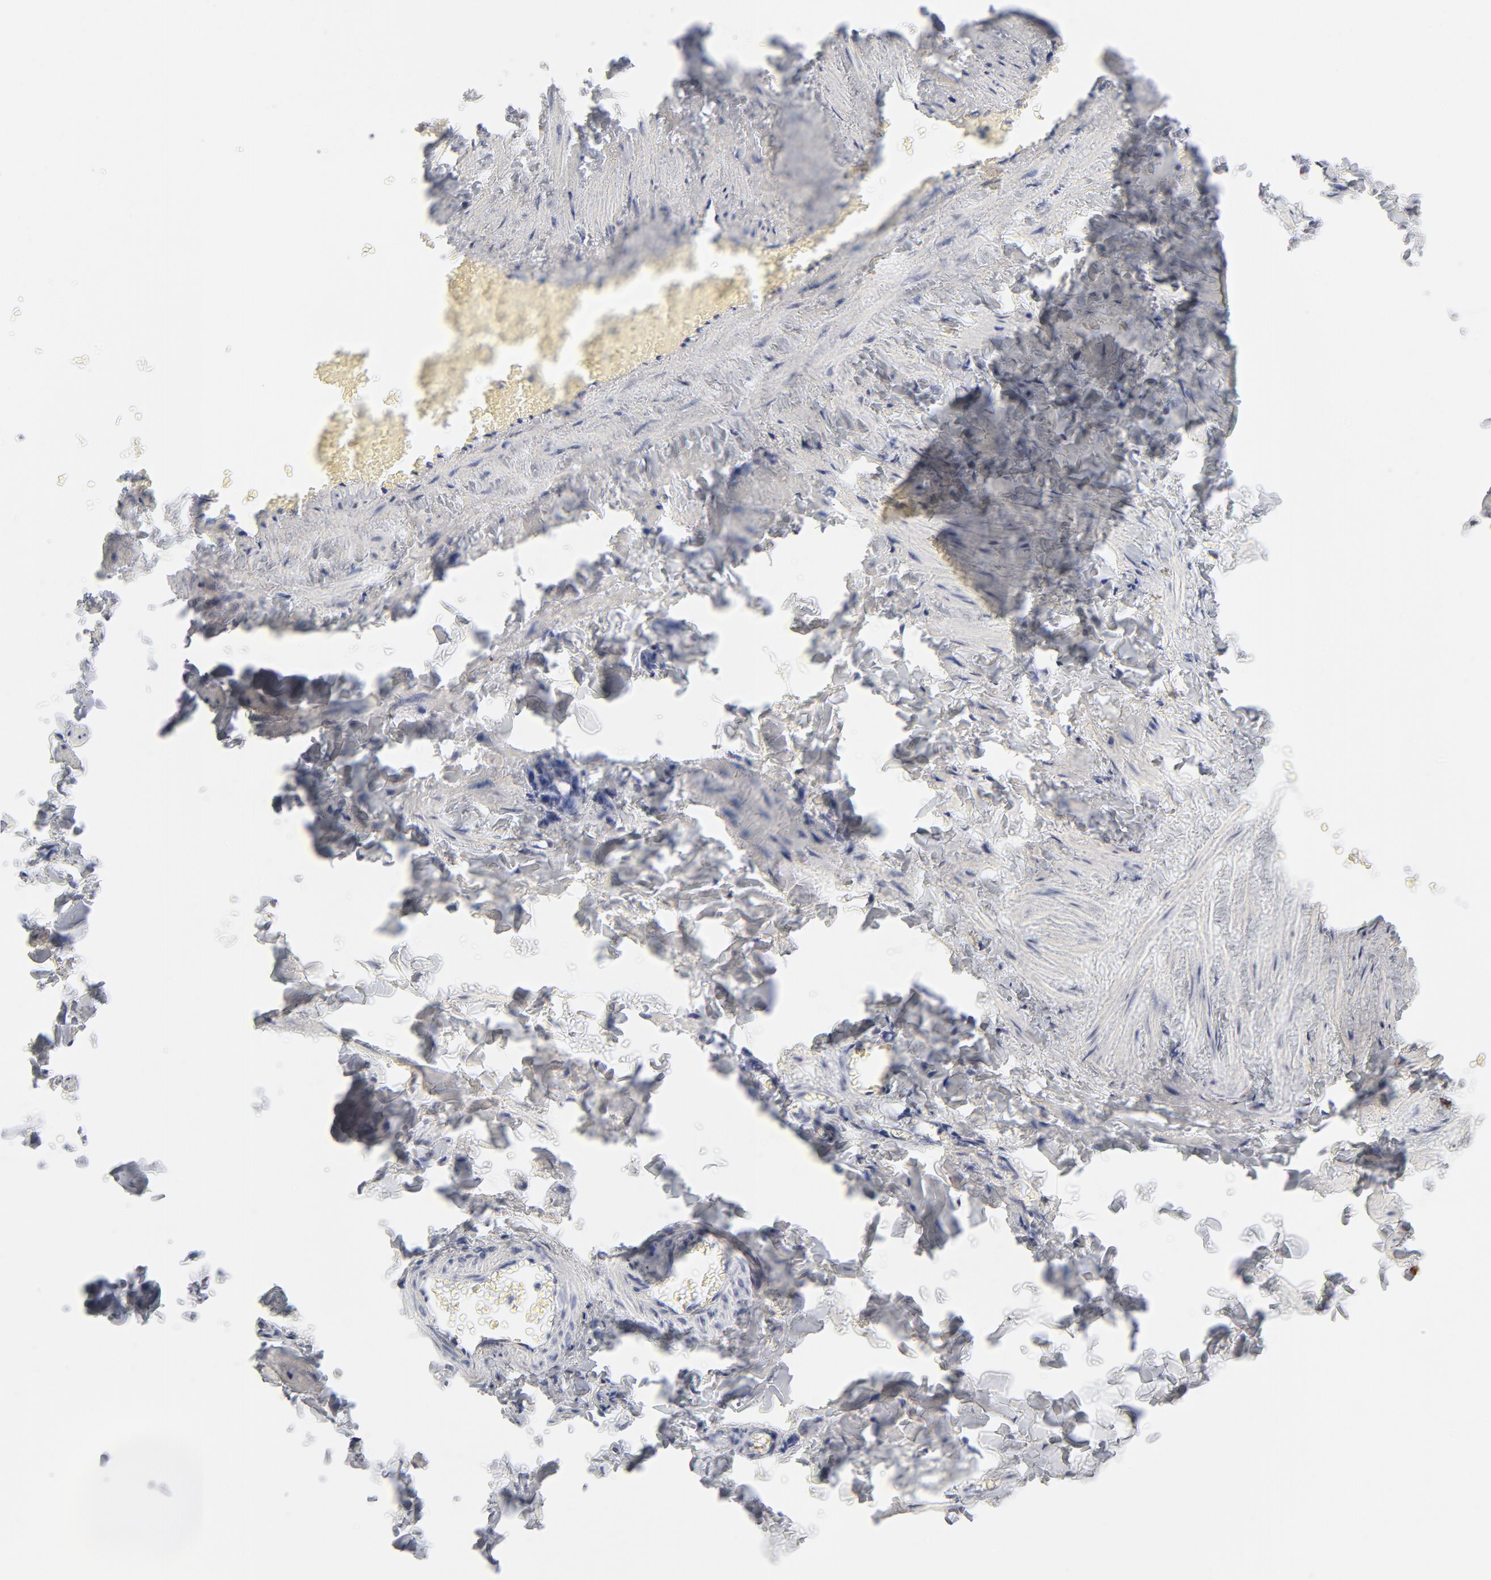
{"staining": {"intensity": "negative", "quantity": "none", "location": "none"}, "tissue": "adipose tissue", "cell_type": "Adipocytes", "image_type": "normal", "snomed": [{"axis": "morphology", "description": "Normal tissue, NOS"}, {"axis": "topography", "description": "Vascular tissue"}], "caption": "Protein analysis of normal adipose tissue reveals no significant staining in adipocytes.", "gene": "CD2", "patient": {"sex": "male", "age": 41}}